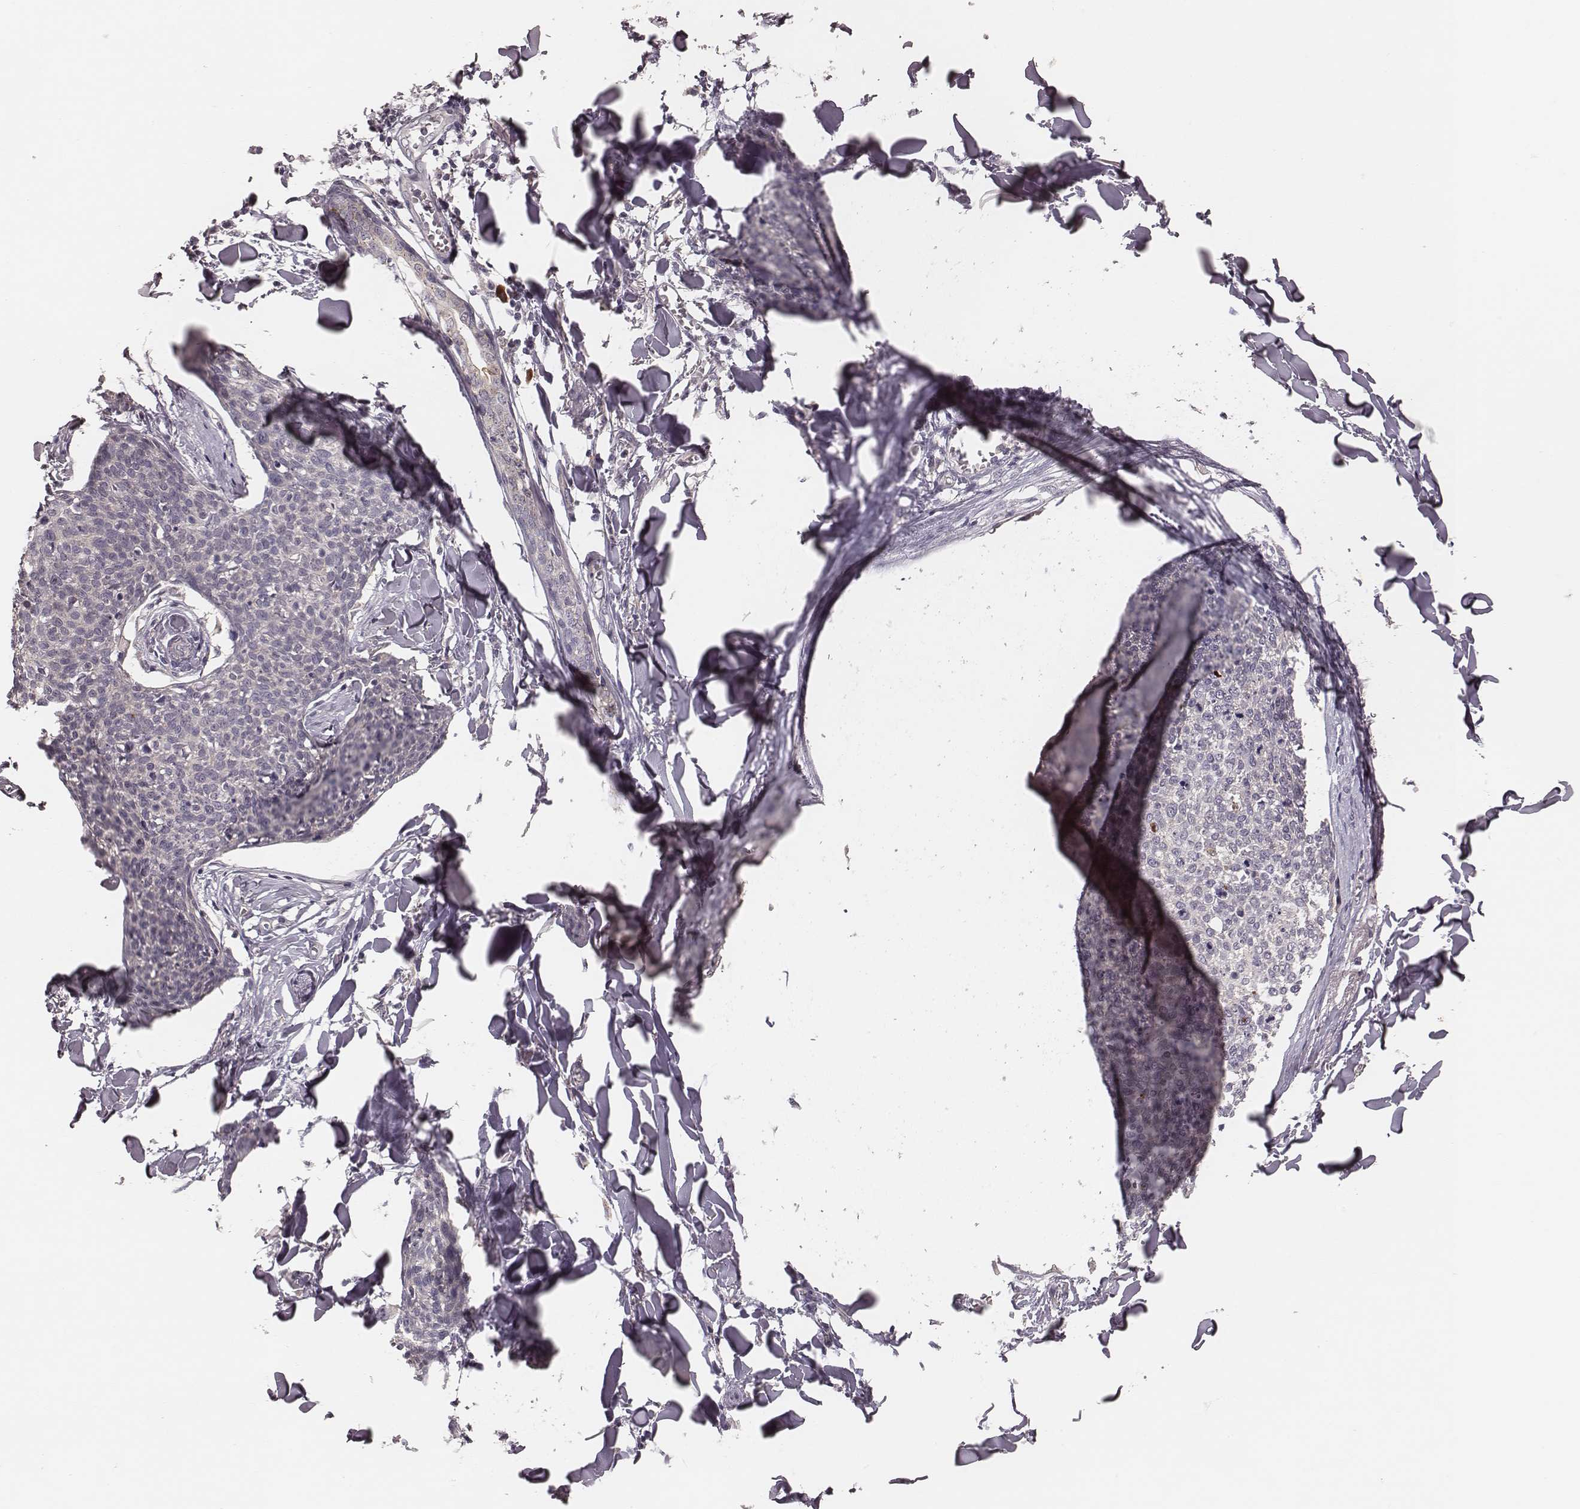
{"staining": {"intensity": "negative", "quantity": "none", "location": "none"}, "tissue": "skin cancer", "cell_type": "Tumor cells", "image_type": "cancer", "snomed": [{"axis": "morphology", "description": "Squamous cell carcinoma, NOS"}, {"axis": "topography", "description": "Skin"}, {"axis": "topography", "description": "Vulva"}], "caption": "Immunohistochemical staining of human skin cancer (squamous cell carcinoma) demonstrates no significant staining in tumor cells. (DAB (3,3'-diaminobenzidine) IHC visualized using brightfield microscopy, high magnification).", "gene": "P2RX5", "patient": {"sex": "female", "age": 75}}